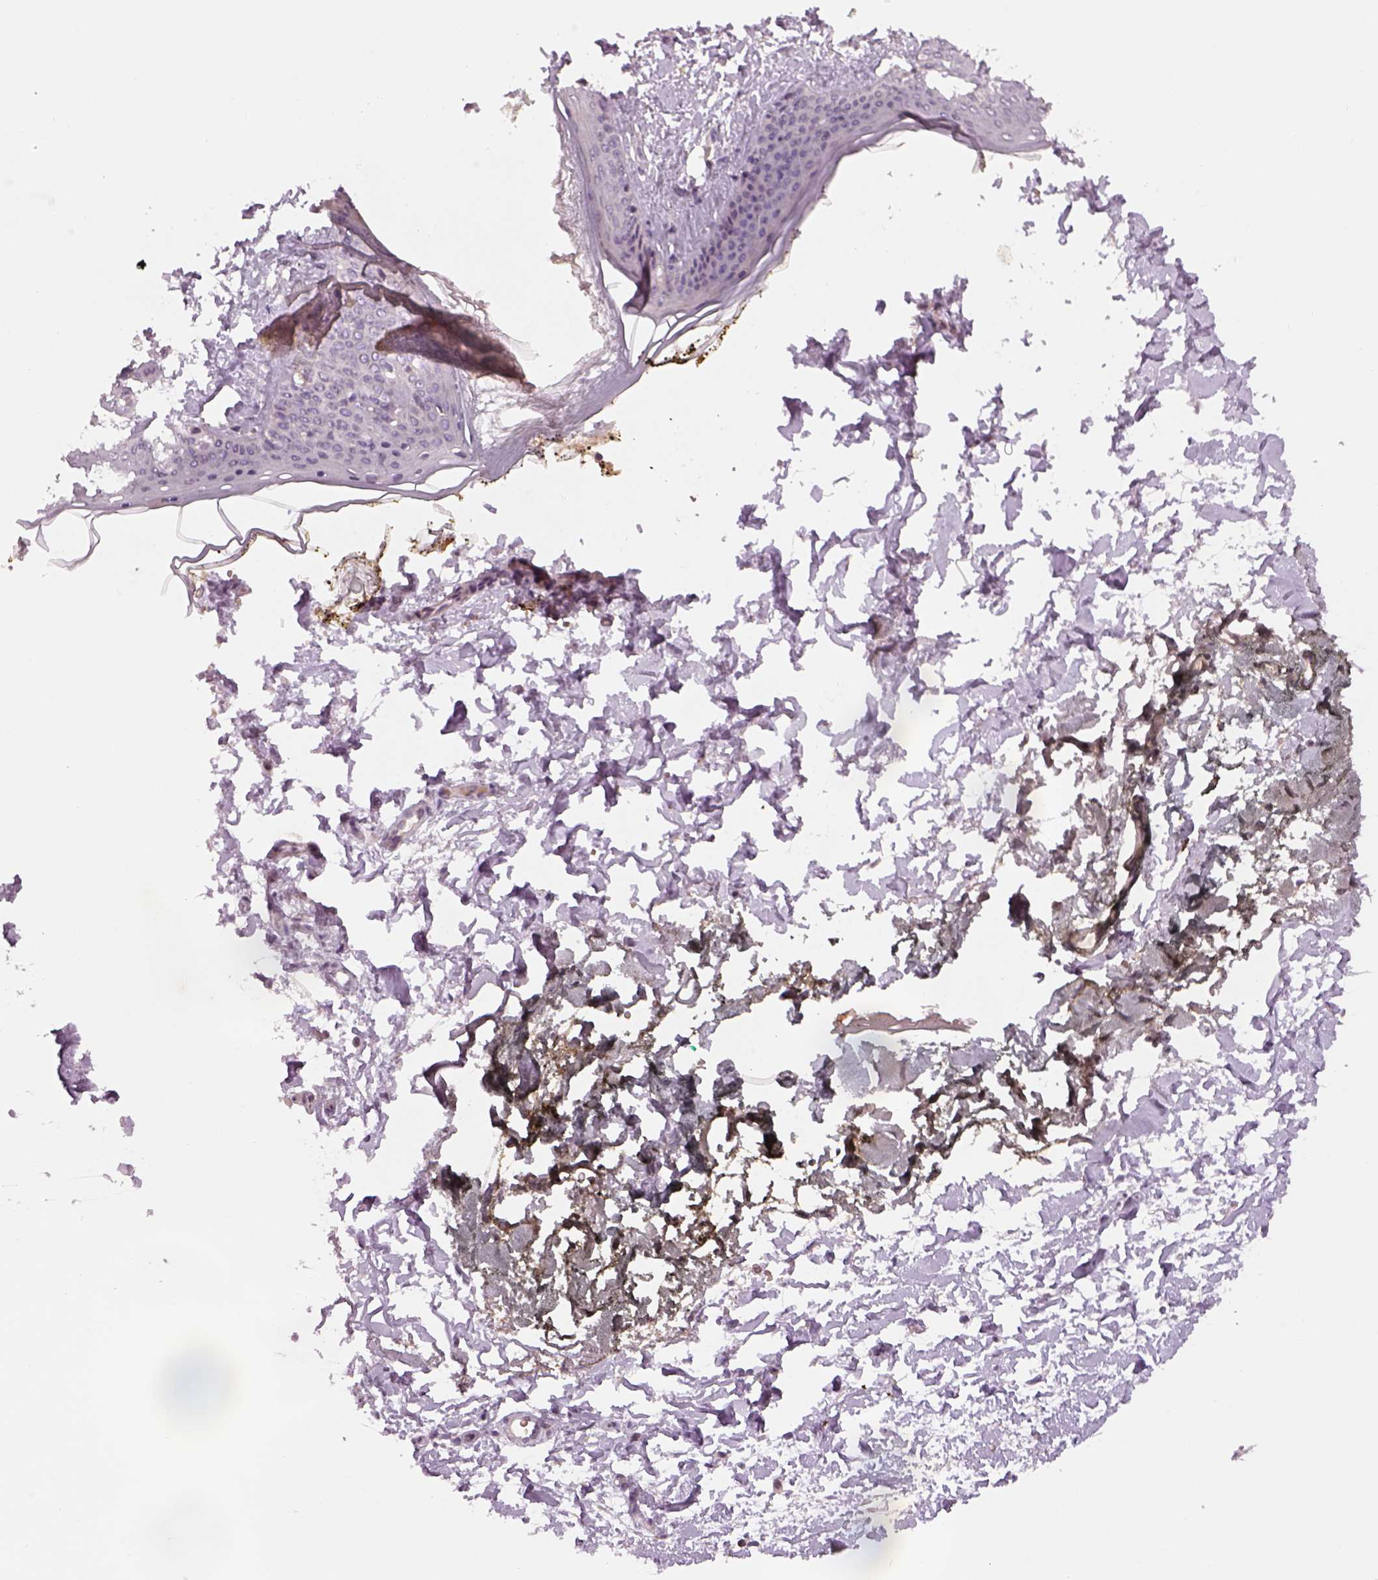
{"staining": {"intensity": "negative", "quantity": "none", "location": "none"}, "tissue": "skin", "cell_type": "Fibroblasts", "image_type": "normal", "snomed": [{"axis": "morphology", "description": "Normal tissue, NOS"}, {"axis": "topography", "description": "Skin"}], "caption": "A histopathology image of human skin is negative for staining in fibroblasts. (Stains: DAB immunohistochemistry (IHC) with hematoxylin counter stain, Microscopy: brightfield microscopy at high magnification).", "gene": "GDNF", "patient": {"sex": "female", "age": 34}}